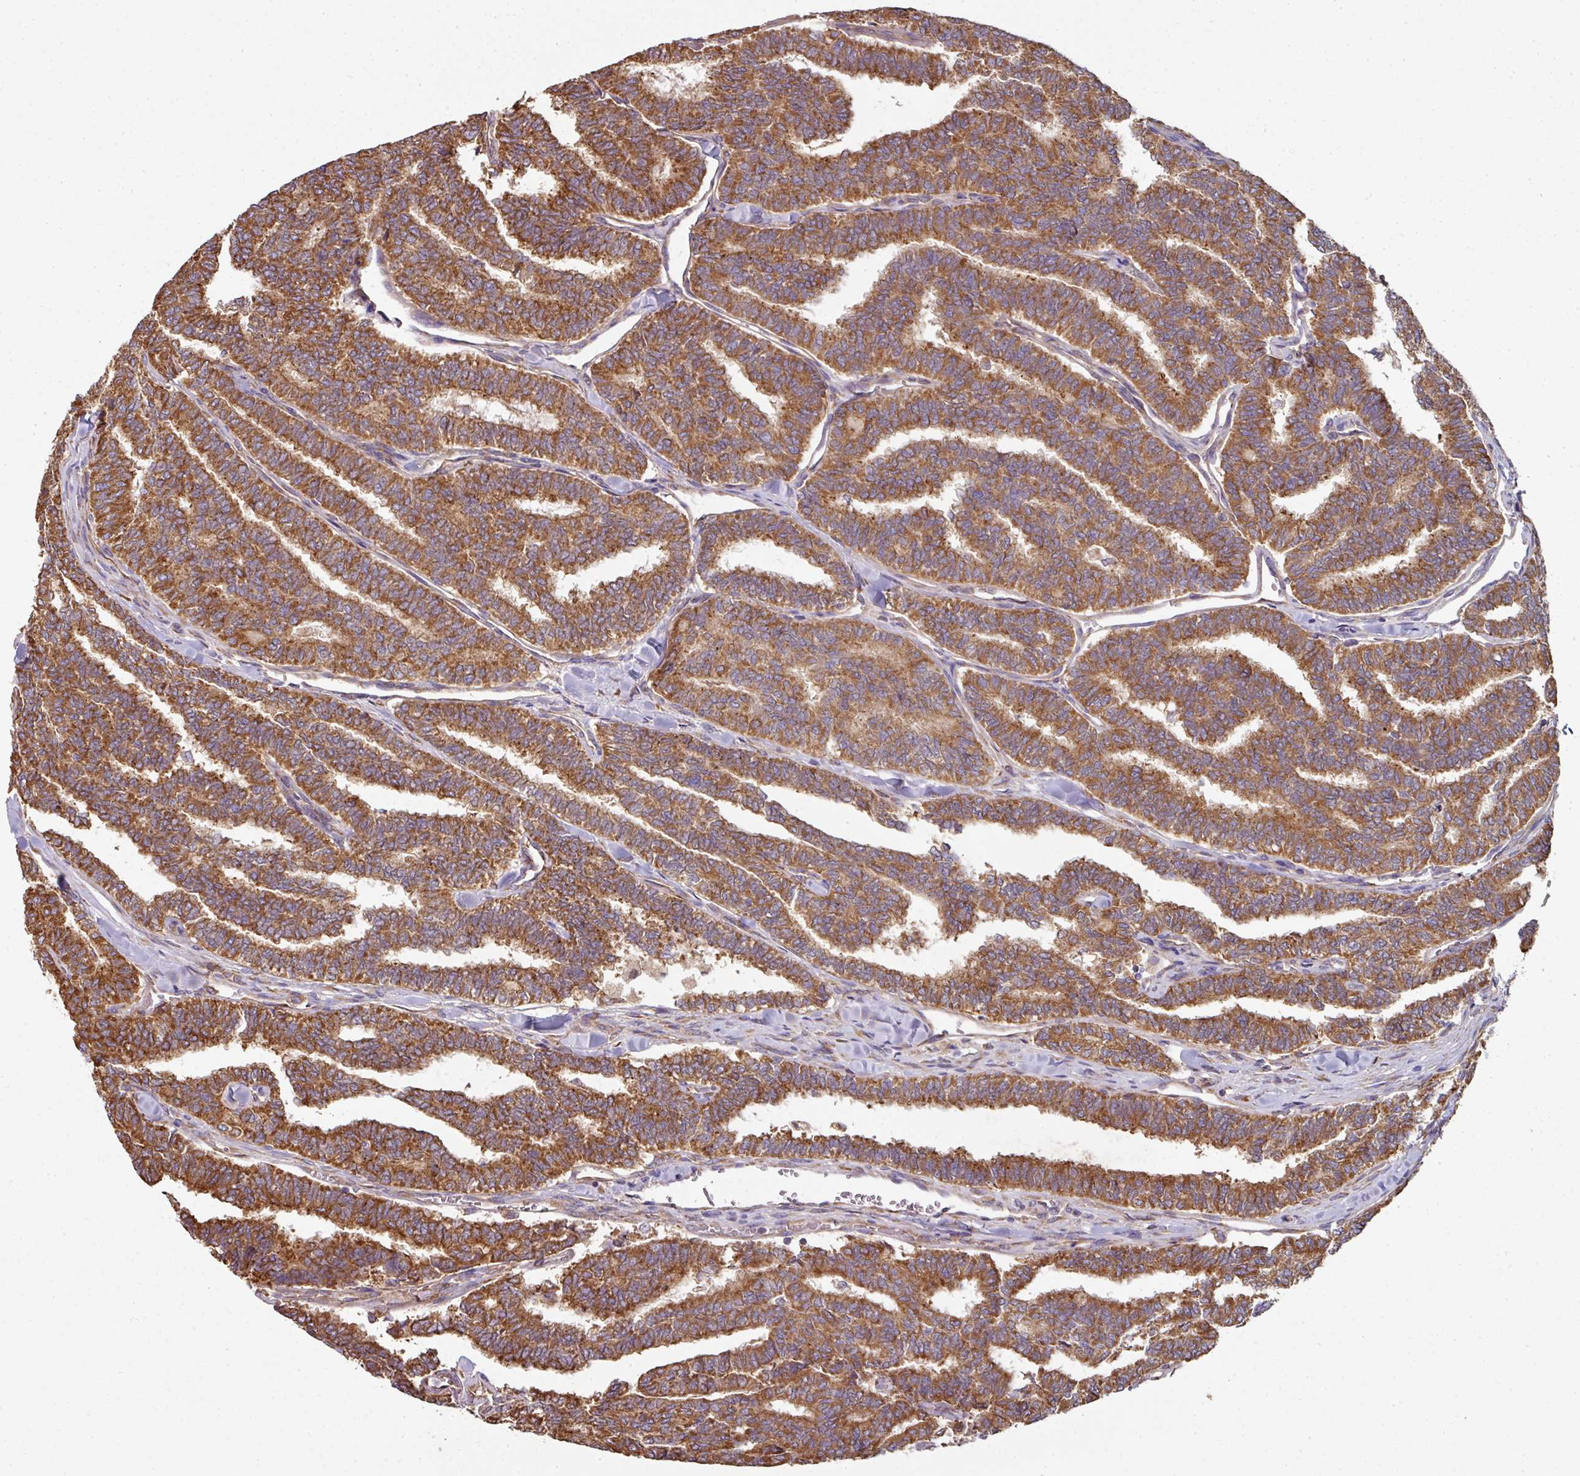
{"staining": {"intensity": "moderate", "quantity": ">75%", "location": "cytoplasmic/membranous"}, "tissue": "thyroid cancer", "cell_type": "Tumor cells", "image_type": "cancer", "snomed": [{"axis": "morphology", "description": "Papillary adenocarcinoma, NOS"}, {"axis": "topography", "description": "Thyroid gland"}], "caption": "Immunohistochemistry (IHC) image of neoplastic tissue: papillary adenocarcinoma (thyroid) stained using immunohistochemistry (IHC) demonstrates medium levels of moderate protein expression localized specifically in the cytoplasmic/membranous of tumor cells, appearing as a cytoplasmic/membranous brown color.", "gene": "FAT4", "patient": {"sex": "female", "age": 35}}